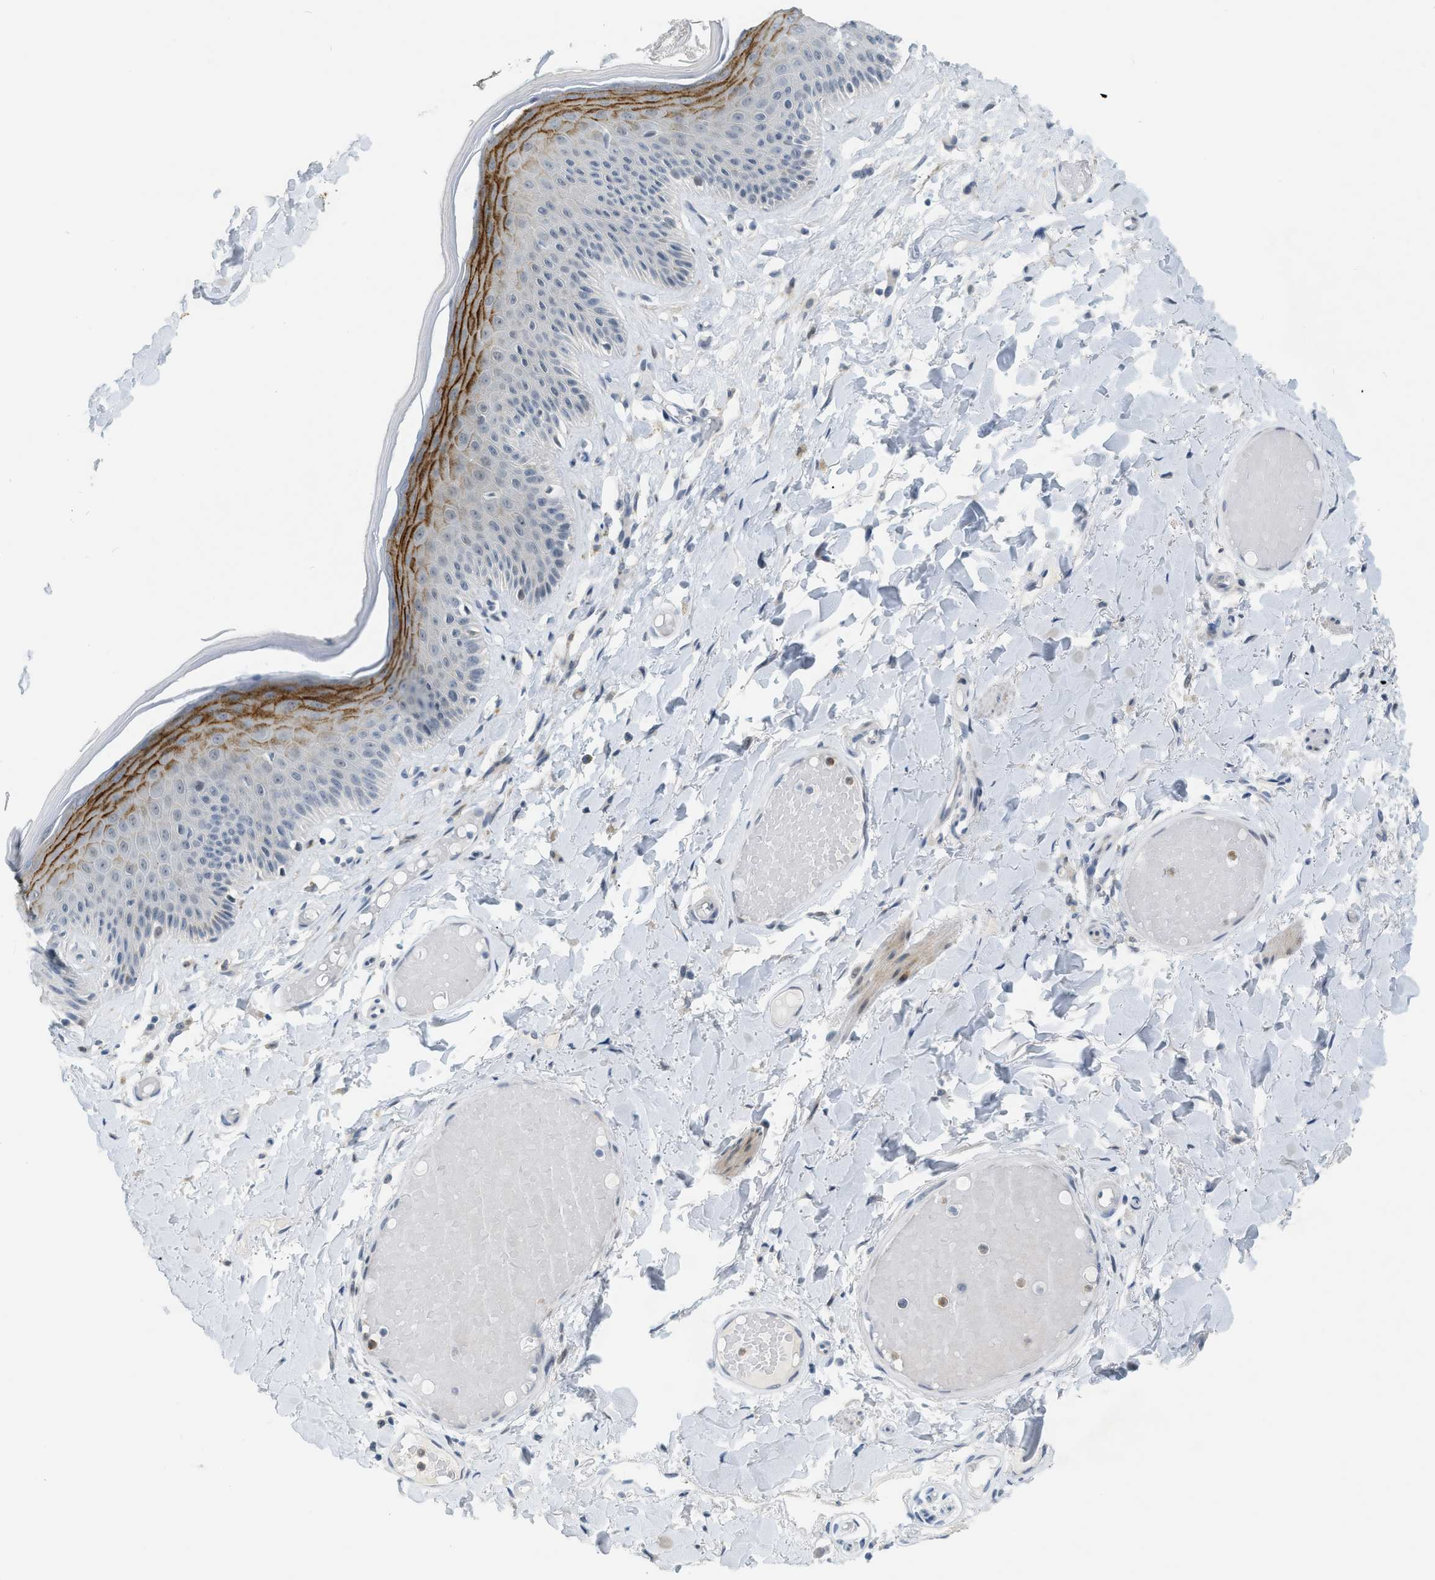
{"staining": {"intensity": "moderate", "quantity": "<25%", "location": "cytoplasmic/membranous"}, "tissue": "skin", "cell_type": "Epidermal cells", "image_type": "normal", "snomed": [{"axis": "morphology", "description": "Normal tissue, NOS"}, {"axis": "topography", "description": "Vulva"}], "caption": "Protein staining by IHC shows moderate cytoplasmic/membranous staining in approximately <25% of epidermal cells in benign skin.", "gene": "ZNF408", "patient": {"sex": "female", "age": 73}}